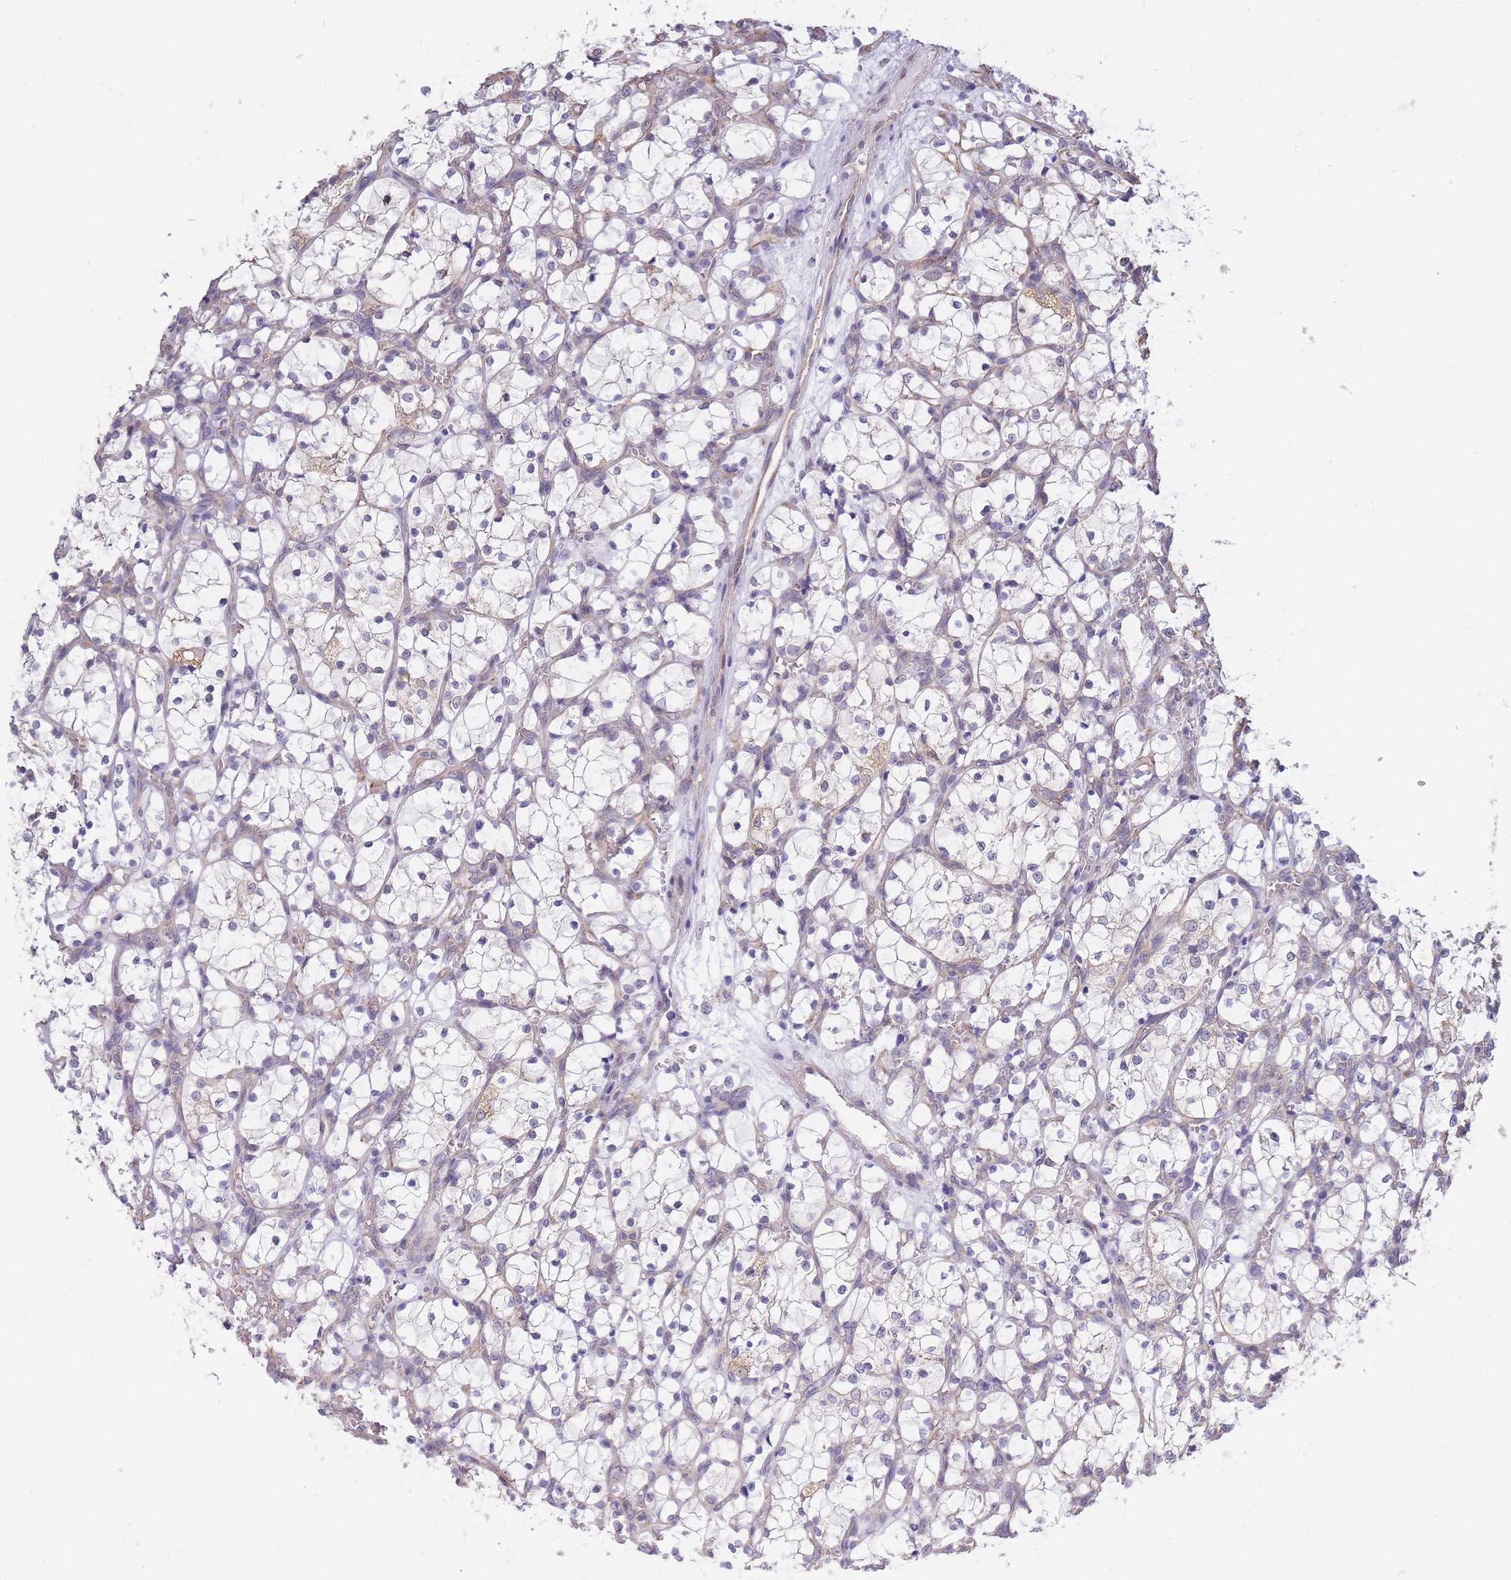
{"staining": {"intensity": "weak", "quantity": "<25%", "location": "cytoplasmic/membranous"}, "tissue": "renal cancer", "cell_type": "Tumor cells", "image_type": "cancer", "snomed": [{"axis": "morphology", "description": "Adenocarcinoma, NOS"}, {"axis": "topography", "description": "Kidney"}], "caption": "Human renal cancer stained for a protein using immunohistochemistry (IHC) demonstrates no expression in tumor cells.", "gene": "C19orf25", "patient": {"sex": "female", "age": 69}}